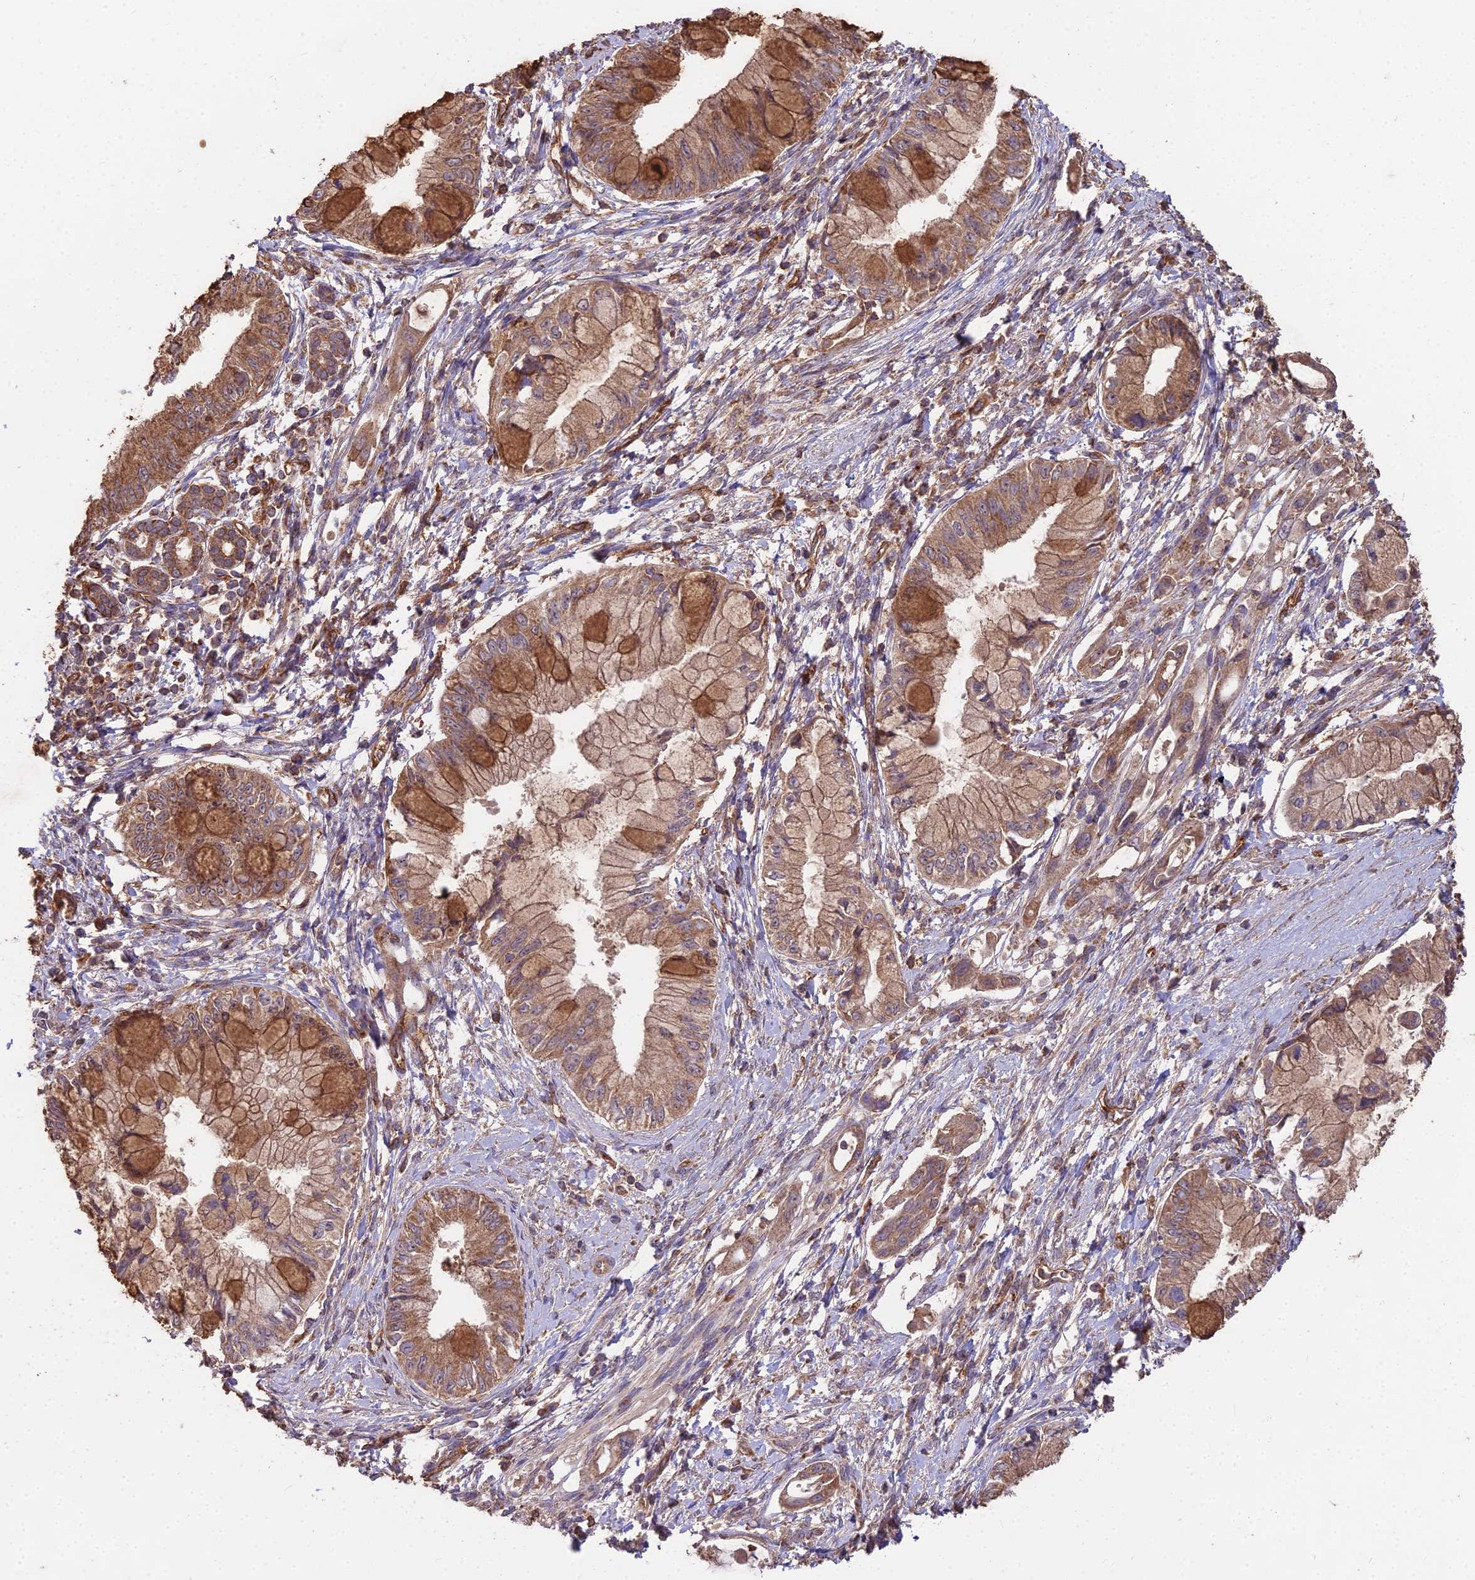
{"staining": {"intensity": "moderate", "quantity": ">75%", "location": "cytoplasmic/membranous"}, "tissue": "pancreatic cancer", "cell_type": "Tumor cells", "image_type": "cancer", "snomed": [{"axis": "morphology", "description": "Adenocarcinoma, NOS"}, {"axis": "topography", "description": "Pancreas"}], "caption": "The photomicrograph shows a brown stain indicating the presence of a protein in the cytoplasmic/membranous of tumor cells in pancreatic cancer (adenocarcinoma).", "gene": "CEMIP2", "patient": {"sex": "male", "age": 48}}